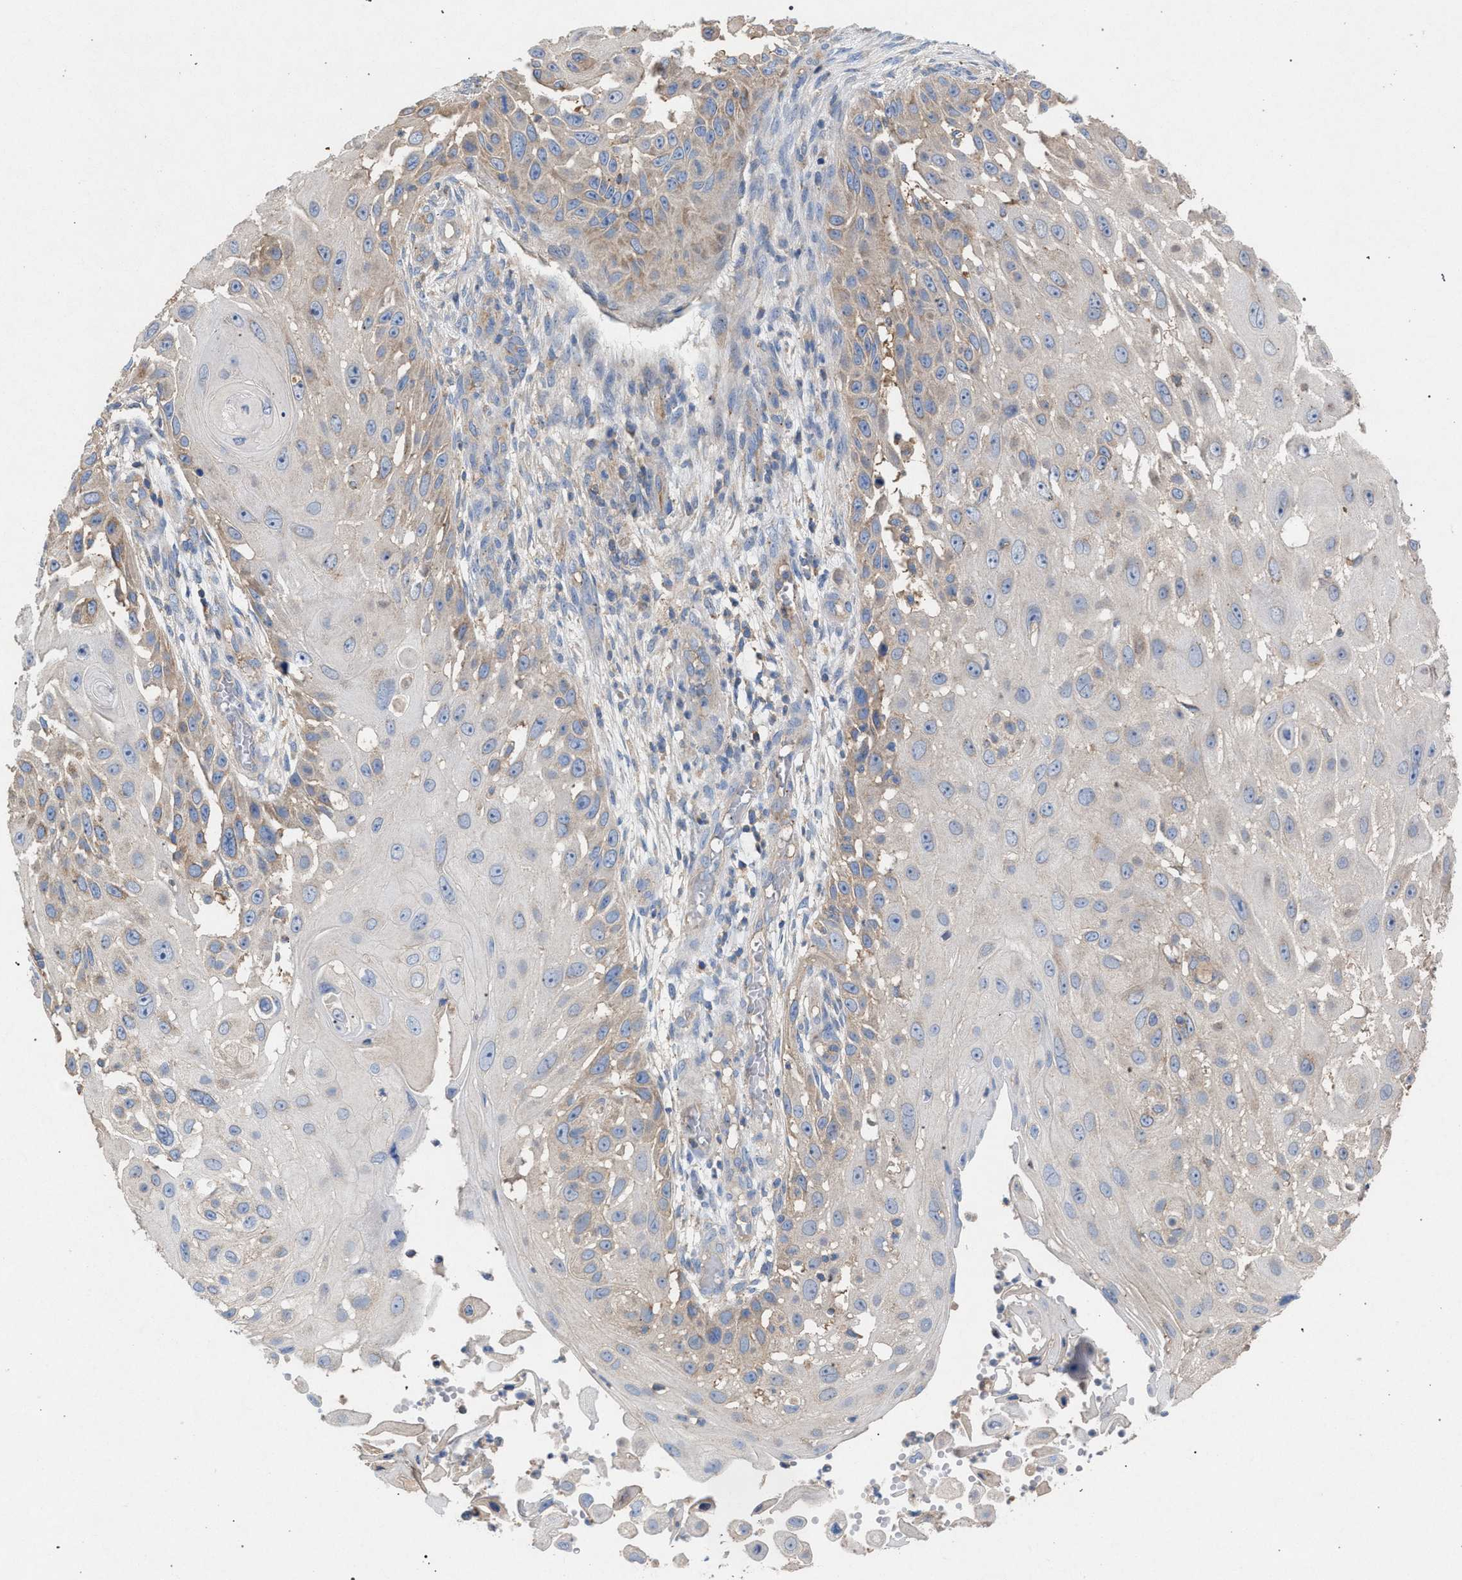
{"staining": {"intensity": "weak", "quantity": "<25%", "location": "cytoplasmic/membranous"}, "tissue": "skin cancer", "cell_type": "Tumor cells", "image_type": "cancer", "snomed": [{"axis": "morphology", "description": "Squamous cell carcinoma, NOS"}, {"axis": "topography", "description": "Skin"}], "caption": "IHC of human skin cancer exhibits no positivity in tumor cells.", "gene": "VPS13A", "patient": {"sex": "female", "age": 44}}